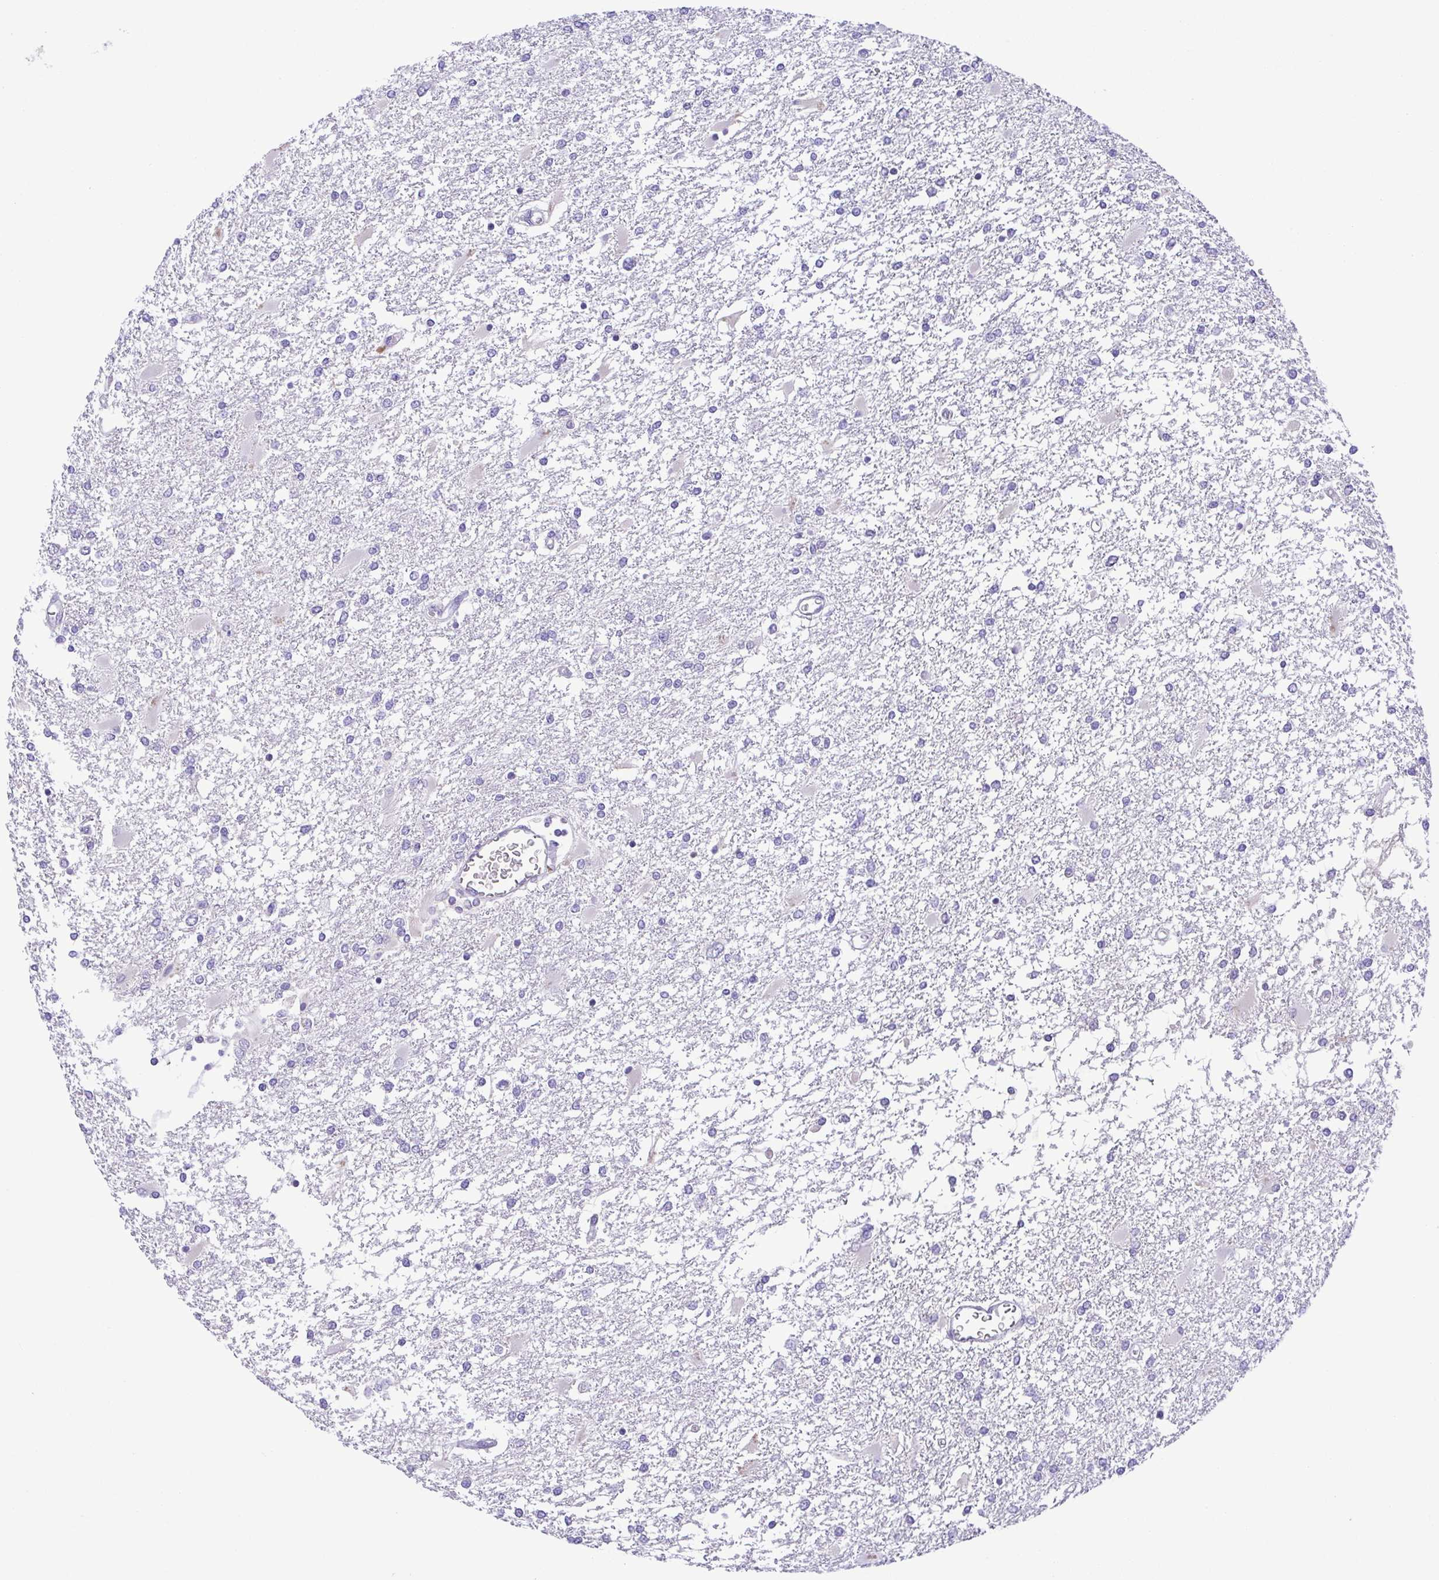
{"staining": {"intensity": "negative", "quantity": "none", "location": "none"}, "tissue": "glioma", "cell_type": "Tumor cells", "image_type": "cancer", "snomed": [{"axis": "morphology", "description": "Glioma, malignant, High grade"}, {"axis": "topography", "description": "Cerebral cortex"}], "caption": "Immunohistochemistry (IHC) micrograph of neoplastic tissue: human glioma stained with DAB (3,3'-diaminobenzidine) demonstrates no significant protein positivity in tumor cells.", "gene": "TIPIN", "patient": {"sex": "male", "age": 79}}